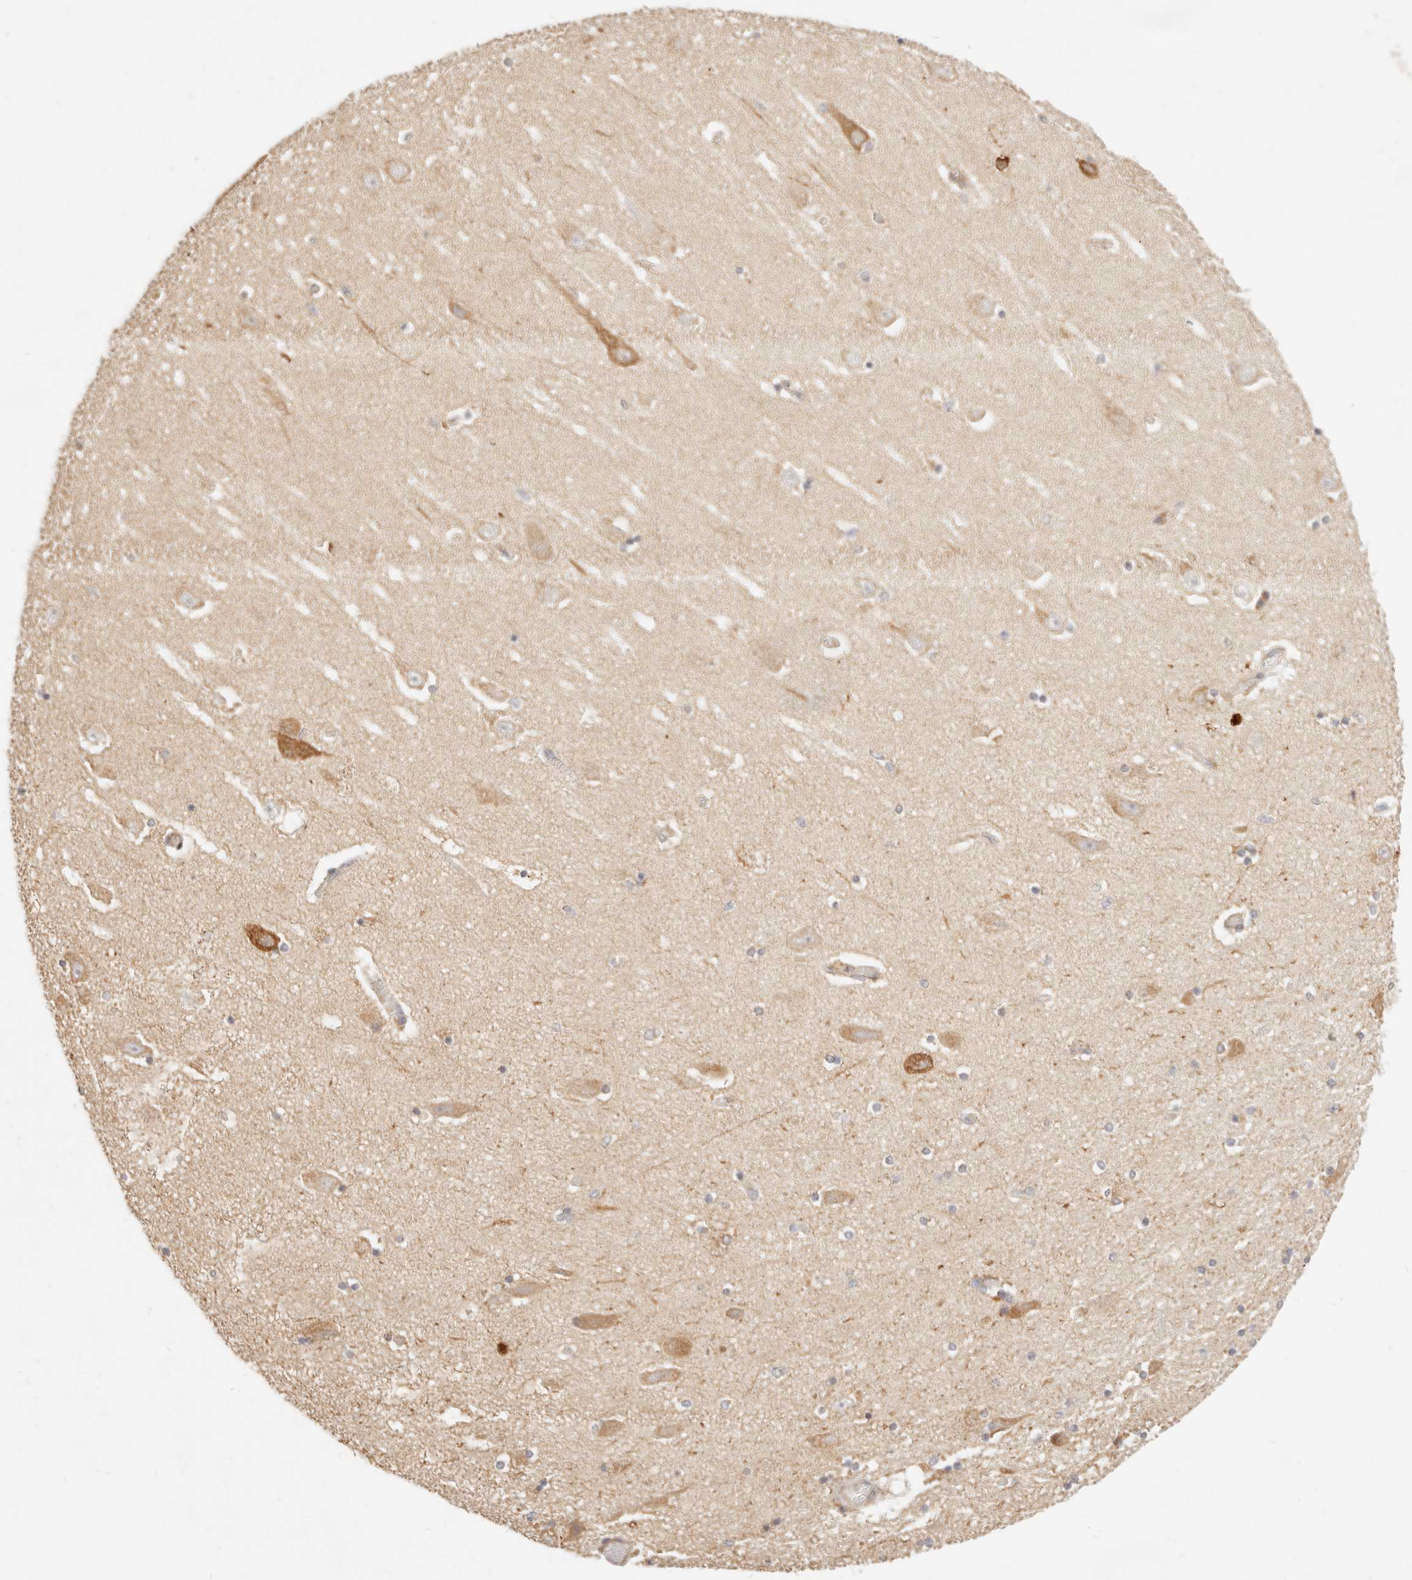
{"staining": {"intensity": "weak", "quantity": "<25%", "location": "cytoplasmic/membranous"}, "tissue": "hippocampus", "cell_type": "Glial cells", "image_type": "normal", "snomed": [{"axis": "morphology", "description": "Normal tissue, NOS"}, {"axis": "topography", "description": "Hippocampus"}], "caption": "Immunohistochemical staining of normal hippocampus reveals no significant positivity in glial cells.", "gene": "RUBCNL", "patient": {"sex": "female", "age": 54}}